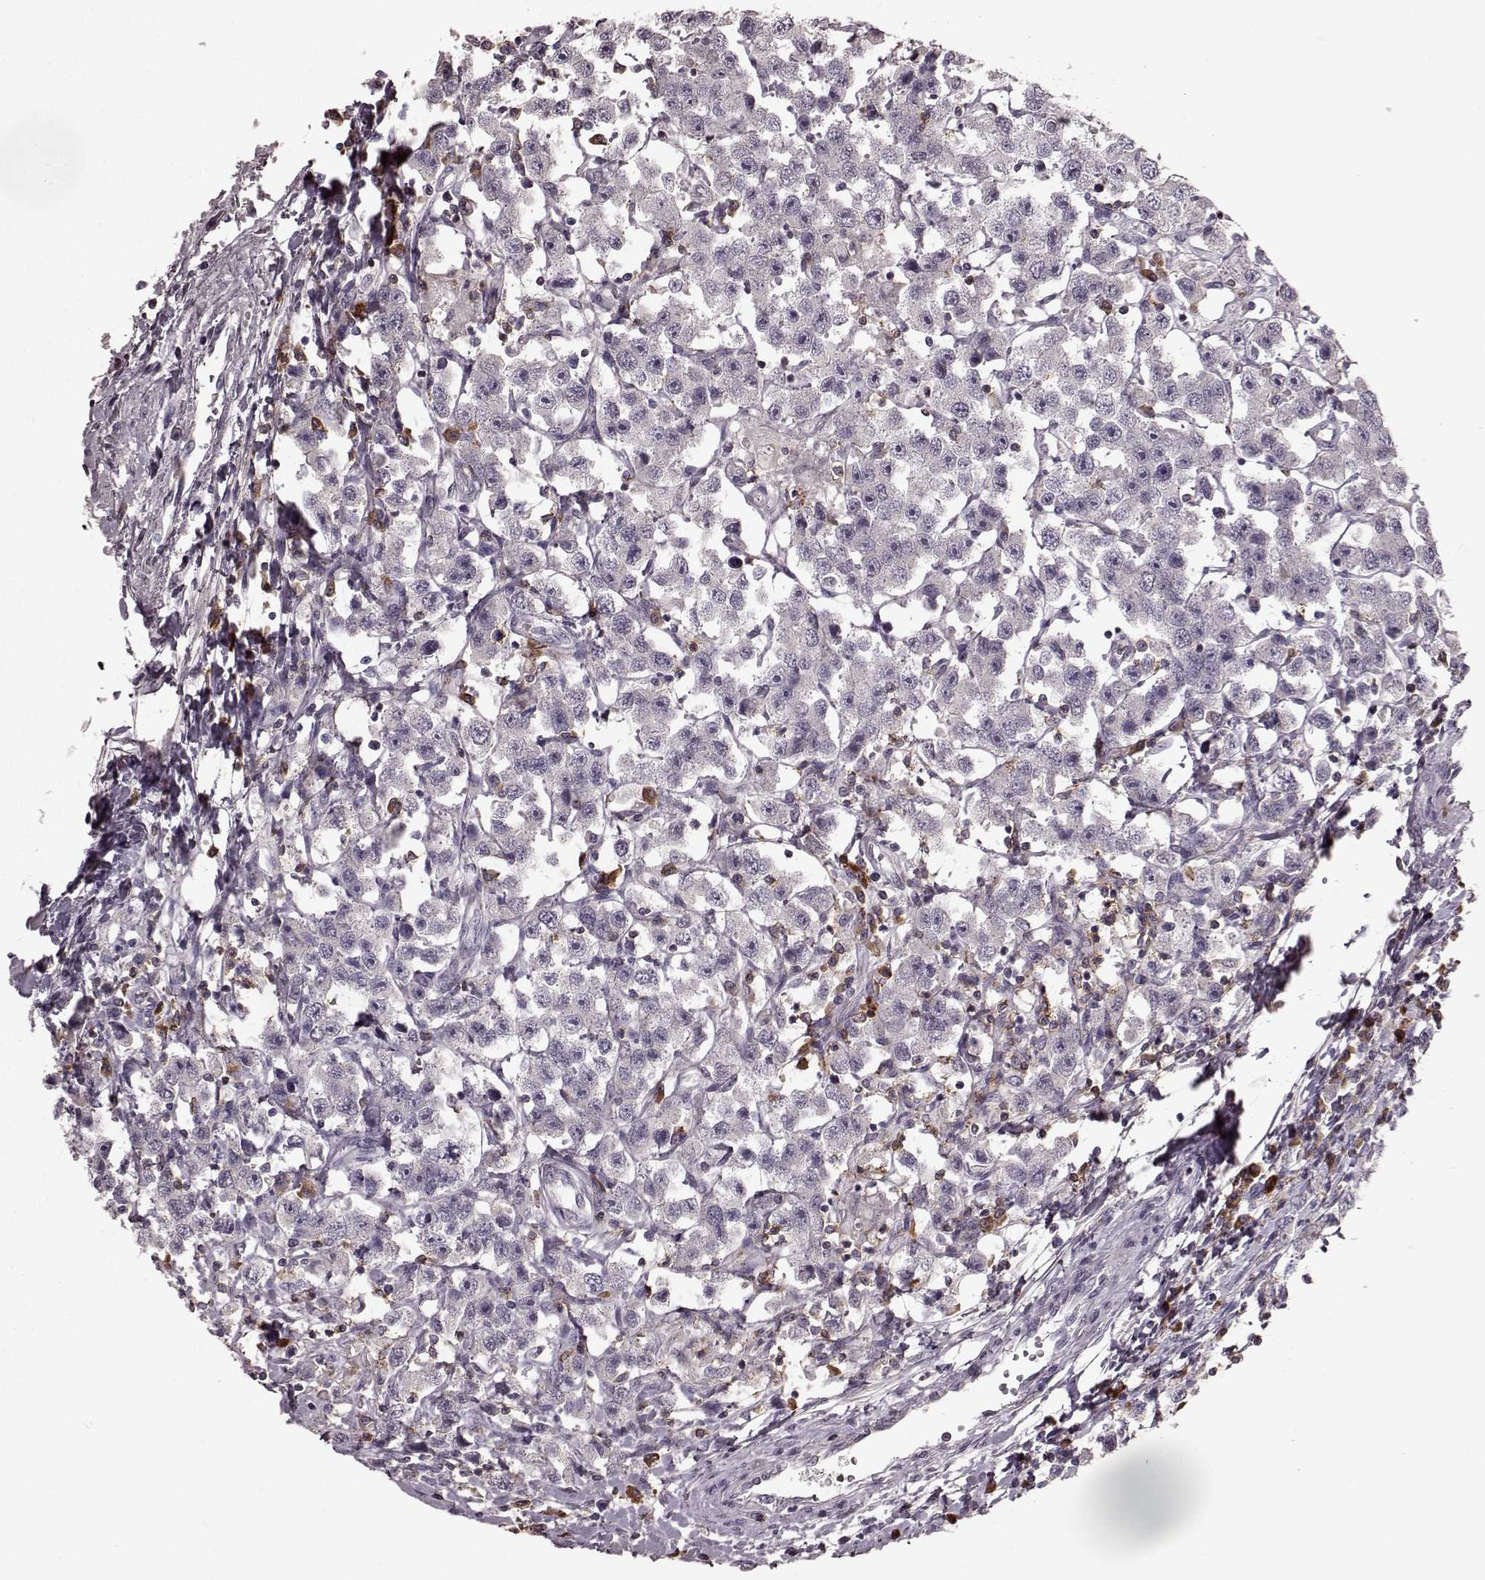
{"staining": {"intensity": "negative", "quantity": "none", "location": "none"}, "tissue": "testis cancer", "cell_type": "Tumor cells", "image_type": "cancer", "snomed": [{"axis": "morphology", "description": "Seminoma, NOS"}, {"axis": "topography", "description": "Testis"}], "caption": "DAB (3,3'-diaminobenzidine) immunohistochemical staining of human testis cancer shows no significant positivity in tumor cells.", "gene": "CD28", "patient": {"sex": "male", "age": 45}}